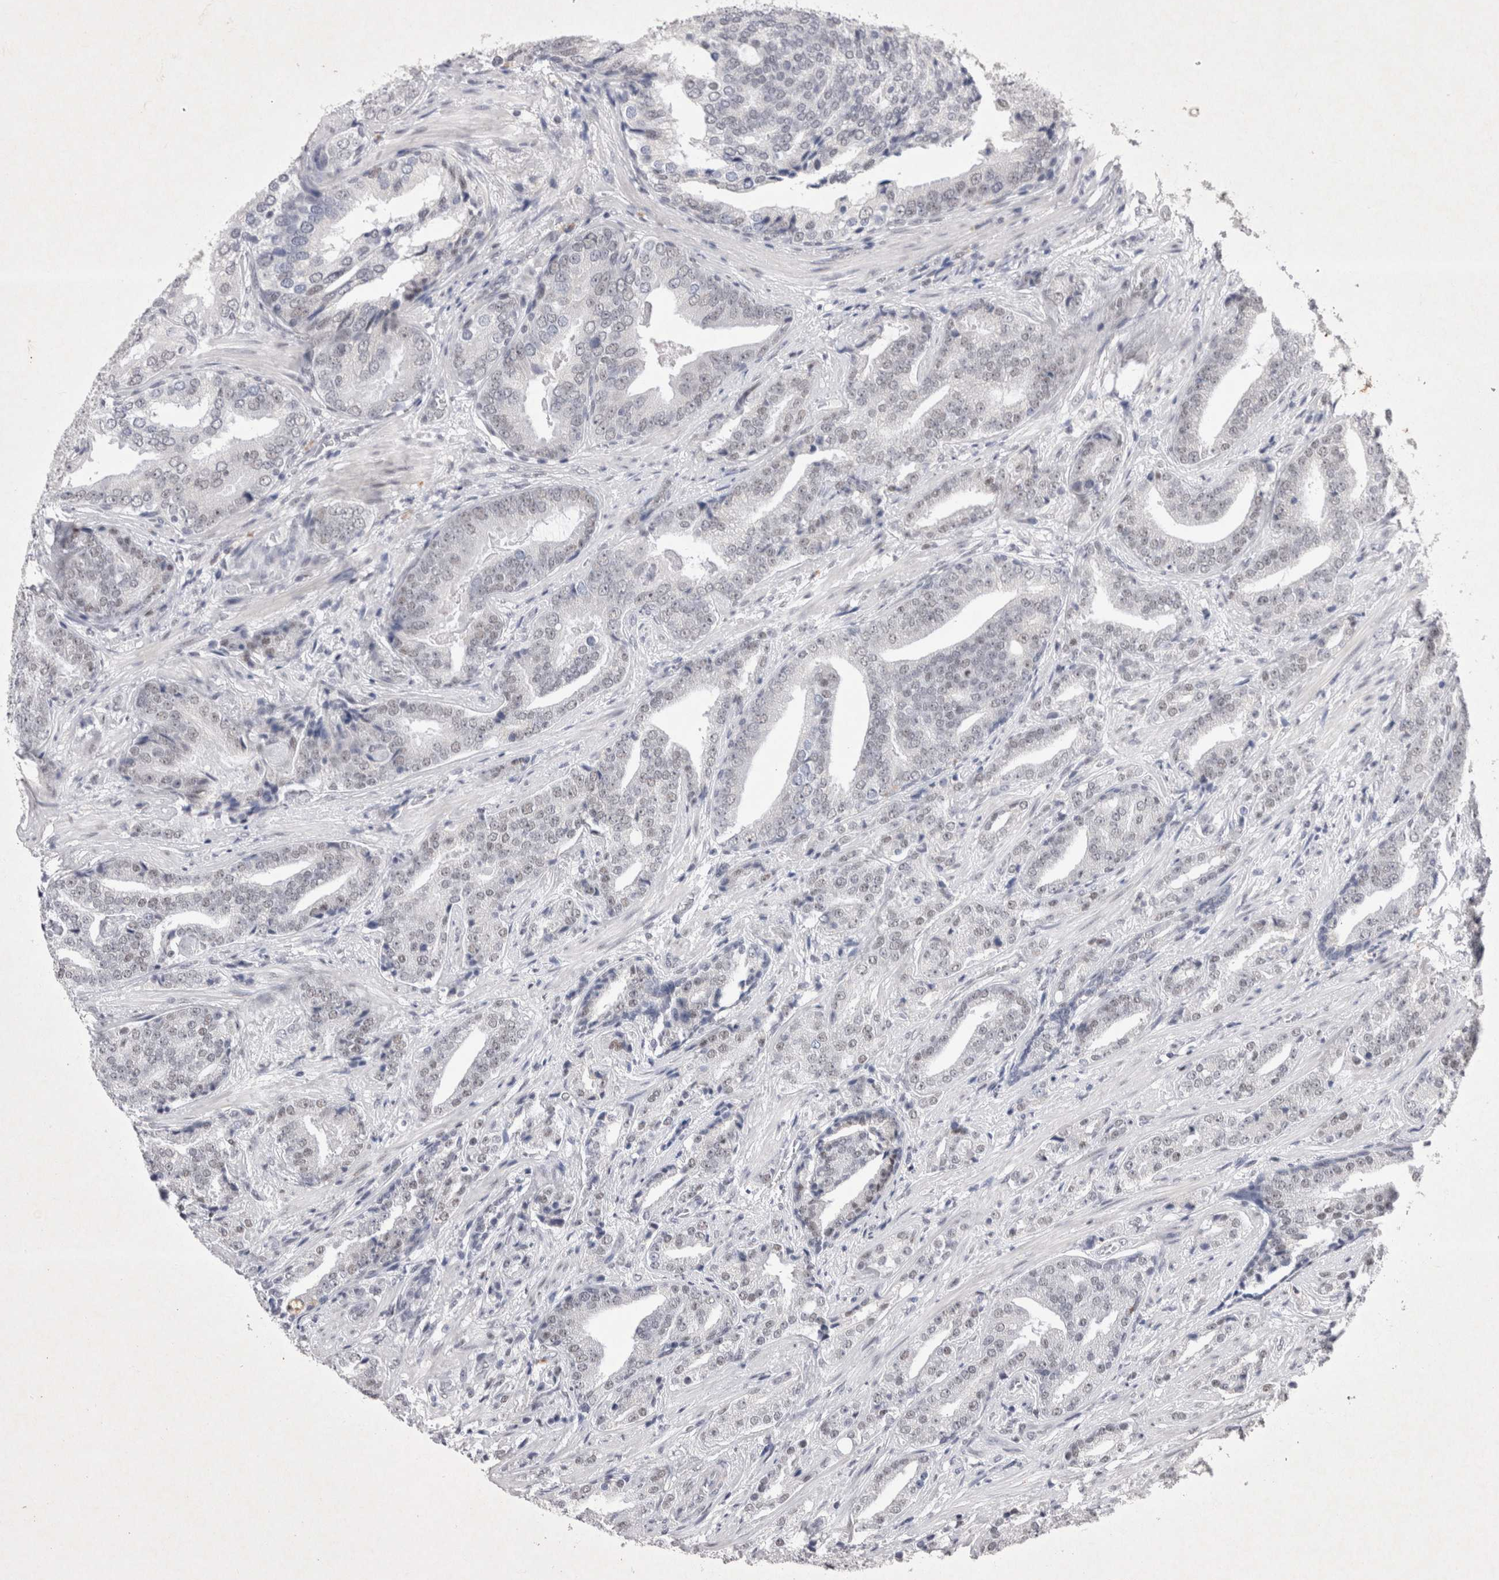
{"staining": {"intensity": "negative", "quantity": "none", "location": "none"}, "tissue": "prostate cancer", "cell_type": "Tumor cells", "image_type": "cancer", "snomed": [{"axis": "morphology", "description": "Adenocarcinoma, Low grade"}, {"axis": "topography", "description": "Prostate"}], "caption": "Tumor cells are negative for brown protein staining in prostate cancer (low-grade adenocarcinoma).", "gene": "RBM6", "patient": {"sex": "male", "age": 67}}